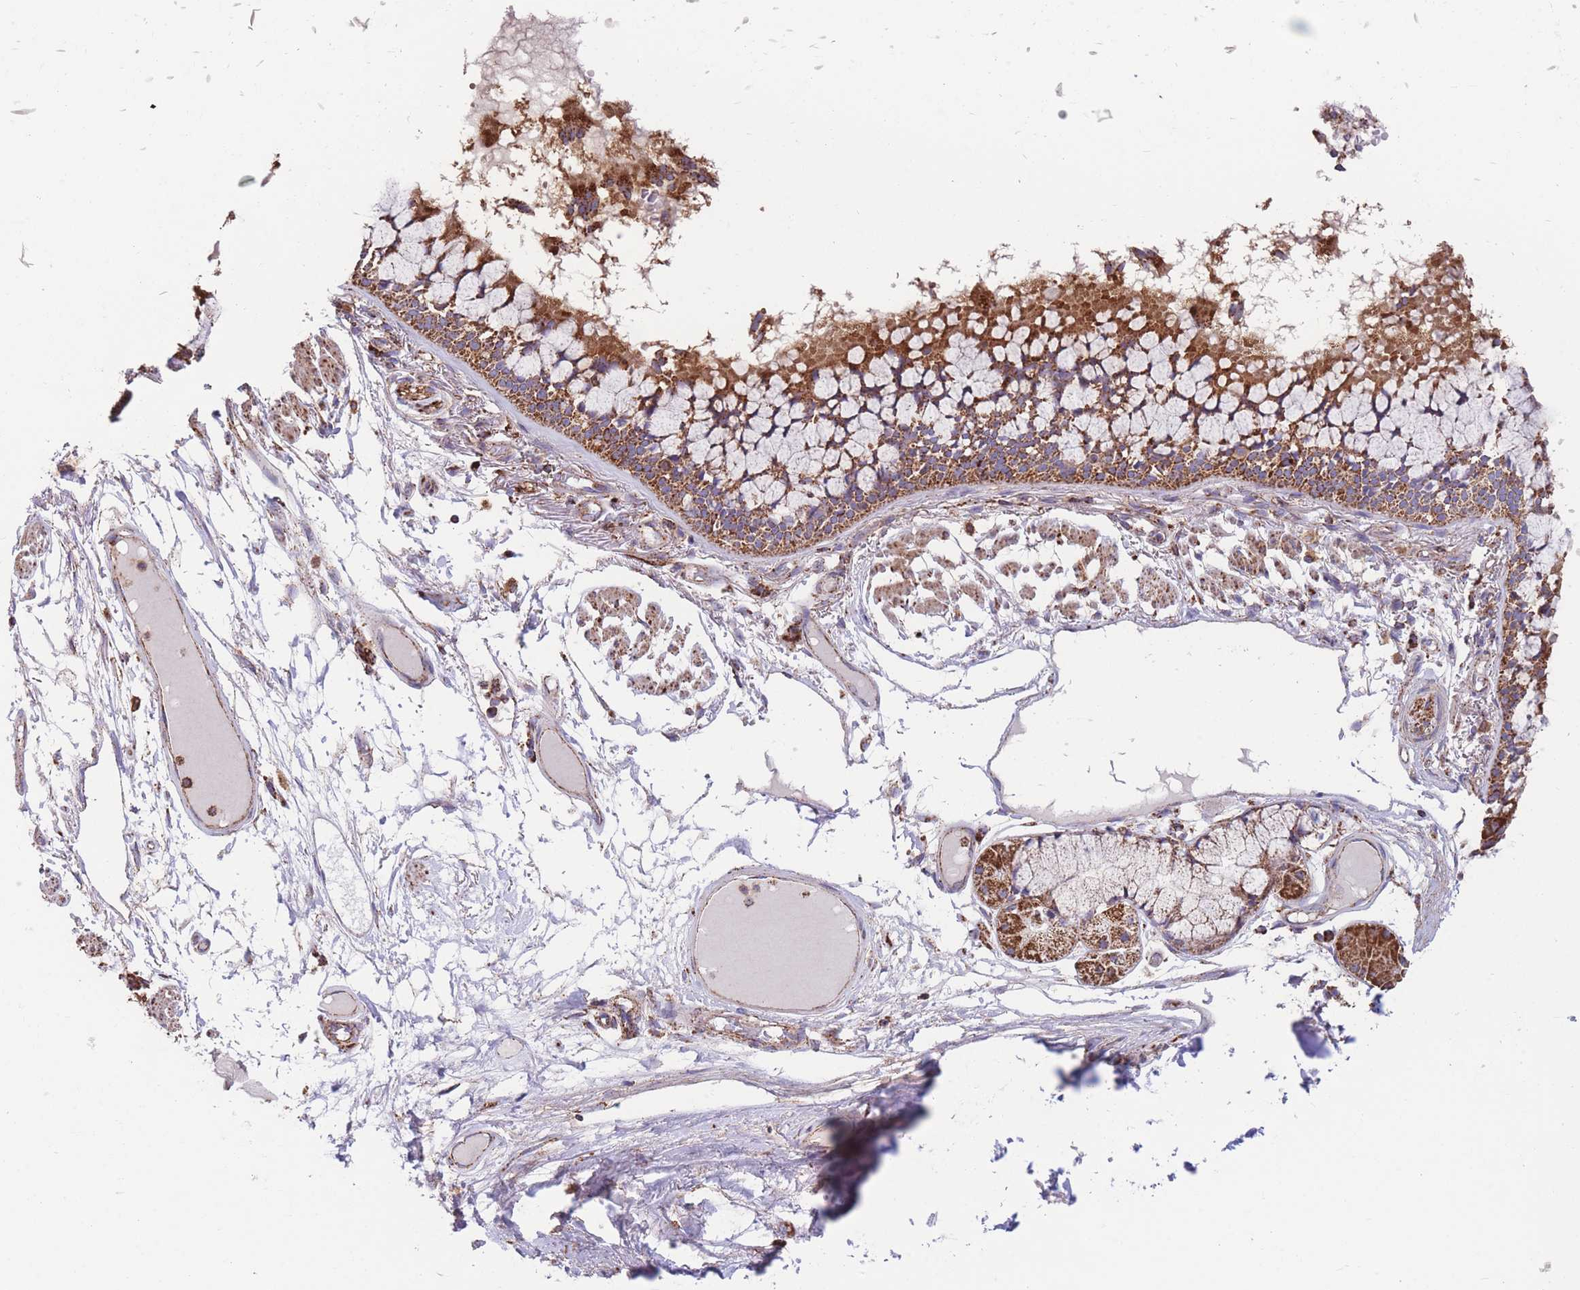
{"staining": {"intensity": "moderate", "quantity": ">75%", "location": "cytoplasmic/membranous"}, "tissue": "bronchus", "cell_type": "Respiratory epithelial cells", "image_type": "normal", "snomed": [{"axis": "morphology", "description": "Normal tissue, NOS"}, {"axis": "topography", "description": "Bronchus"}], "caption": "An IHC histopathology image of normal tissue is shown. Protein staining in brown highlights moderate cytoplasmic/membranous positivity in bronchus within respiratory epithelial cells. Using DAB (3,3'-diaminobenzidine) (brown) and hematoxylin (blue) stains, captured at high magnification using brightfield microscopy.", "gene": "FKBP8", "patient": {"sex": "male", "age": 70}}